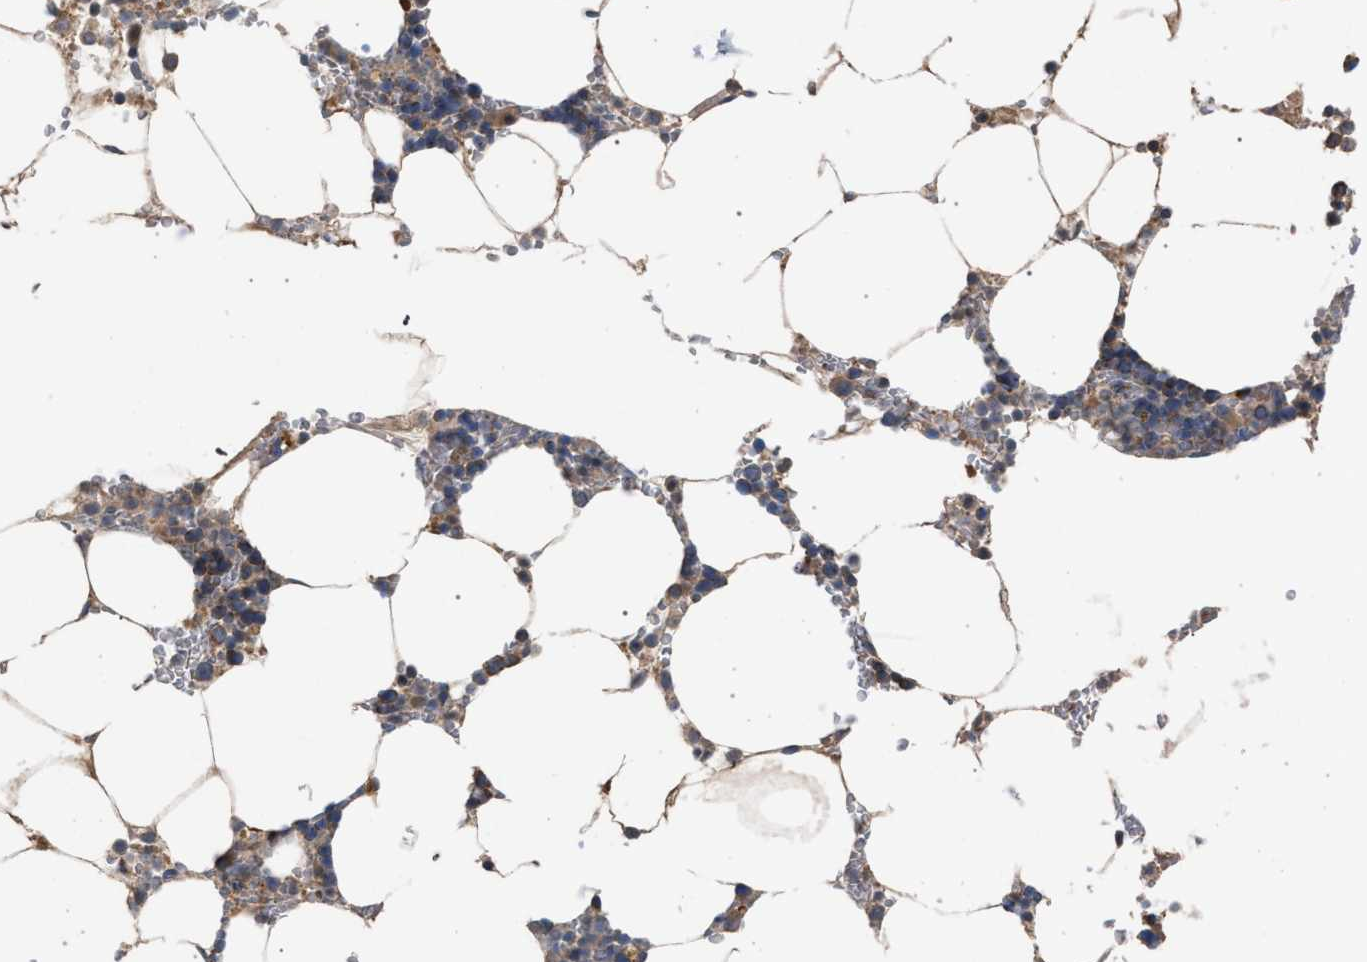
{"staining": {"intensity": "moderate", "quantity": "<25%", "location": "cytoplasmic/membranous"}, "tissue": "bone marrow", "cell_type": "Hematopoietic cells", "image_type": "normal", "snomed": [{"axis": "morphology", "description": "Normal tissue, NOS"}, {"axis": "topography", "description": "Bone marrow"}], "caption": "Protein staining by immunohistochemistry (IHC) exhibits moderate cytoplasmic/membranous positivity in approximately <25% of hematopoietic cells in unremarkable bone marrow. (DAB (3,3'-diaminobenzidine) = brown stain, brightfield microscopy at high magnification).", "gene": "TECPR1", "patient": {"sex": "male", "age": 70}}